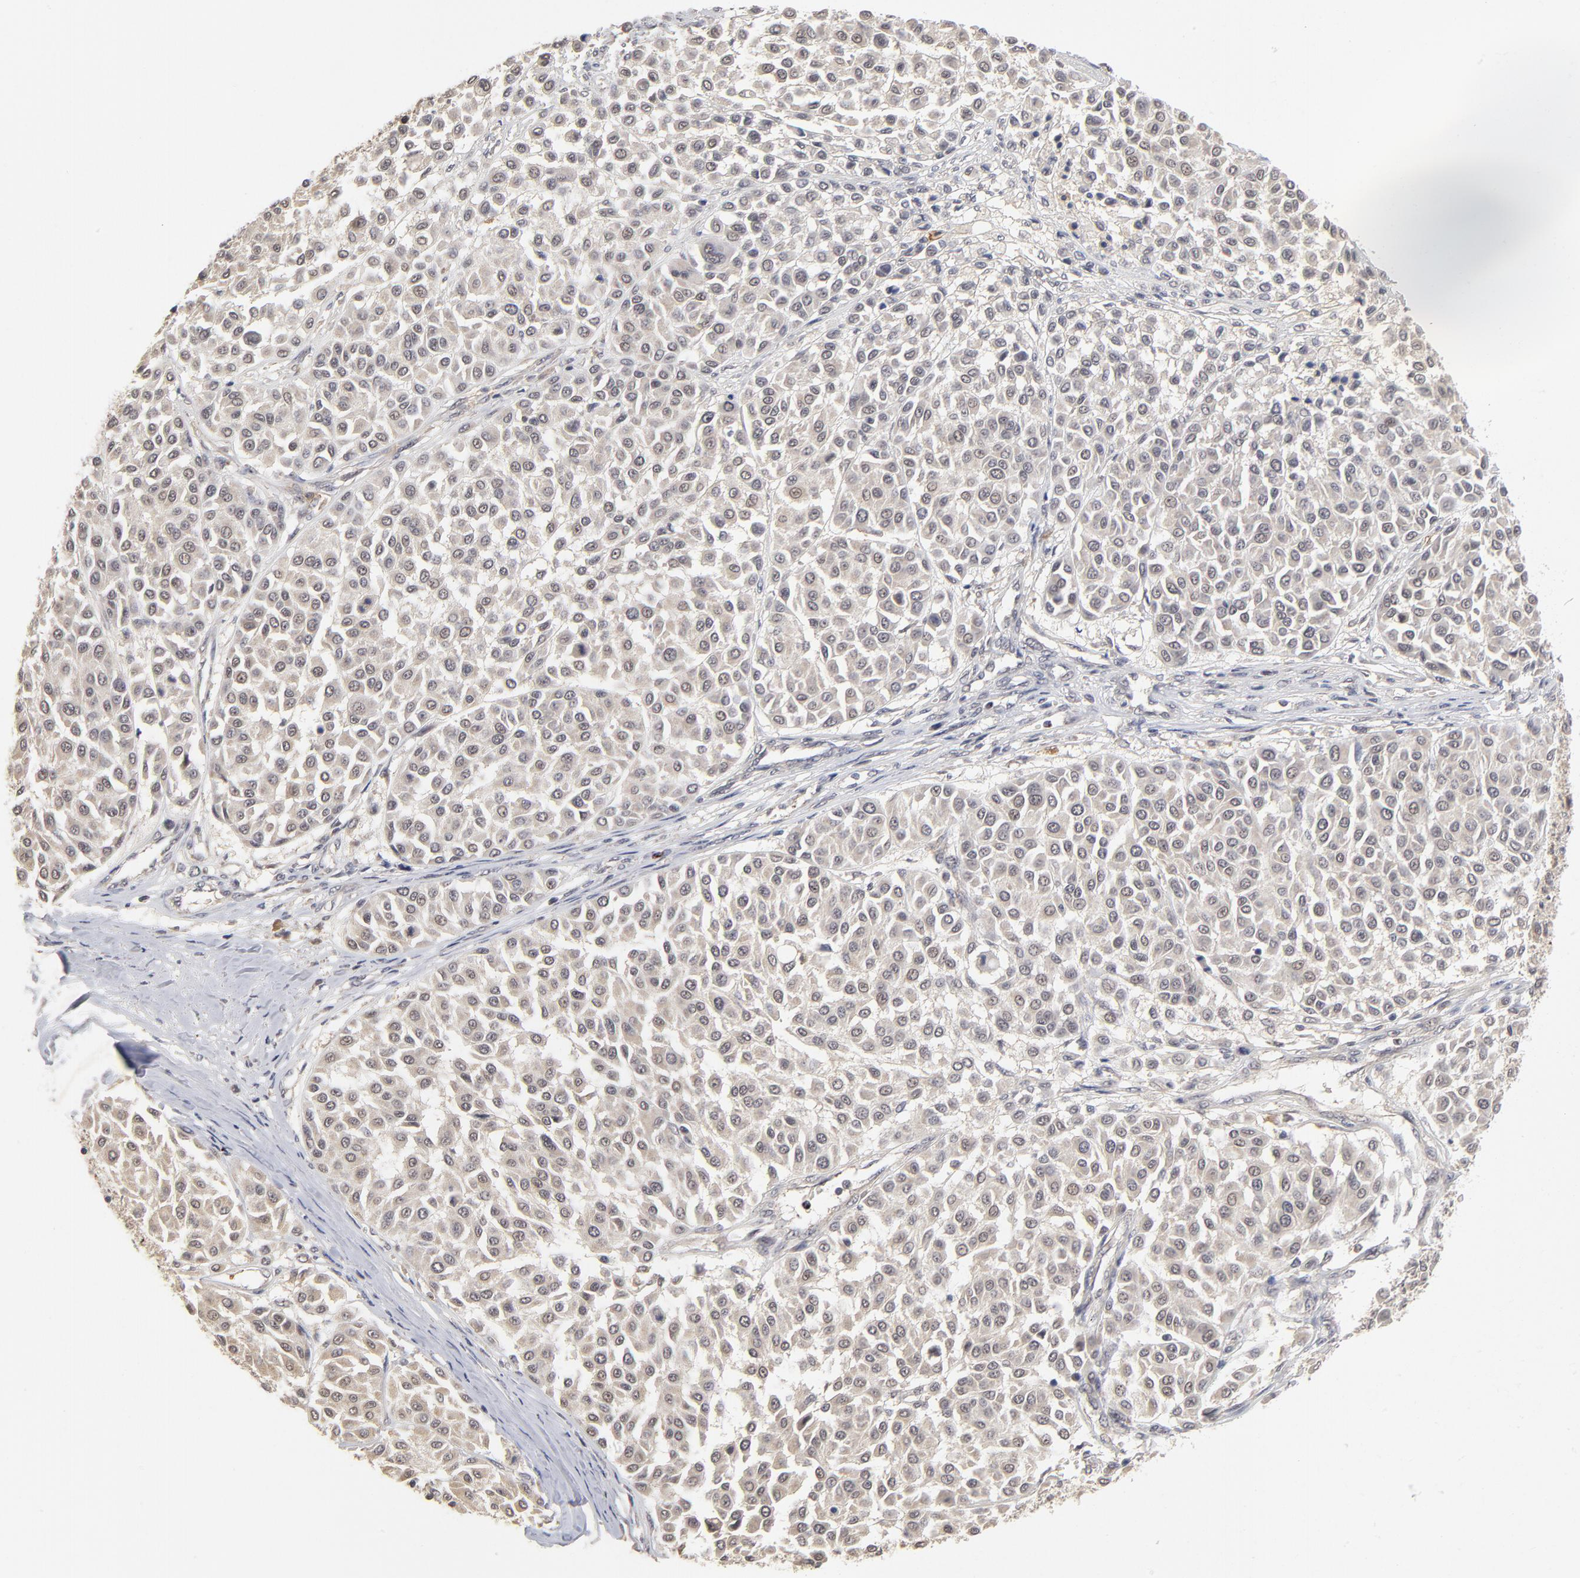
{"staining": {"intensity": "weak", "quantity": ">75%", "location": "cytoplasmic/membranous"}, "tissue": "melanoma", "cell_type": "Tumor cells", "image_type": "cancer", "snomed": [{"axis": "morphology", "description": "Malignant melanoma, Metastatic site"}, {"axis": "topography", "description": "Soft tissue"}], "caption": "About >75% of tumor cells in malignant melanoma (metastatic site) reveal weak cytoplasmic/membranous protein expression as visualized by brown immunohistochemical staining.", "gene": "WSB1", "patient": {"sex": "male", "age": 41}}